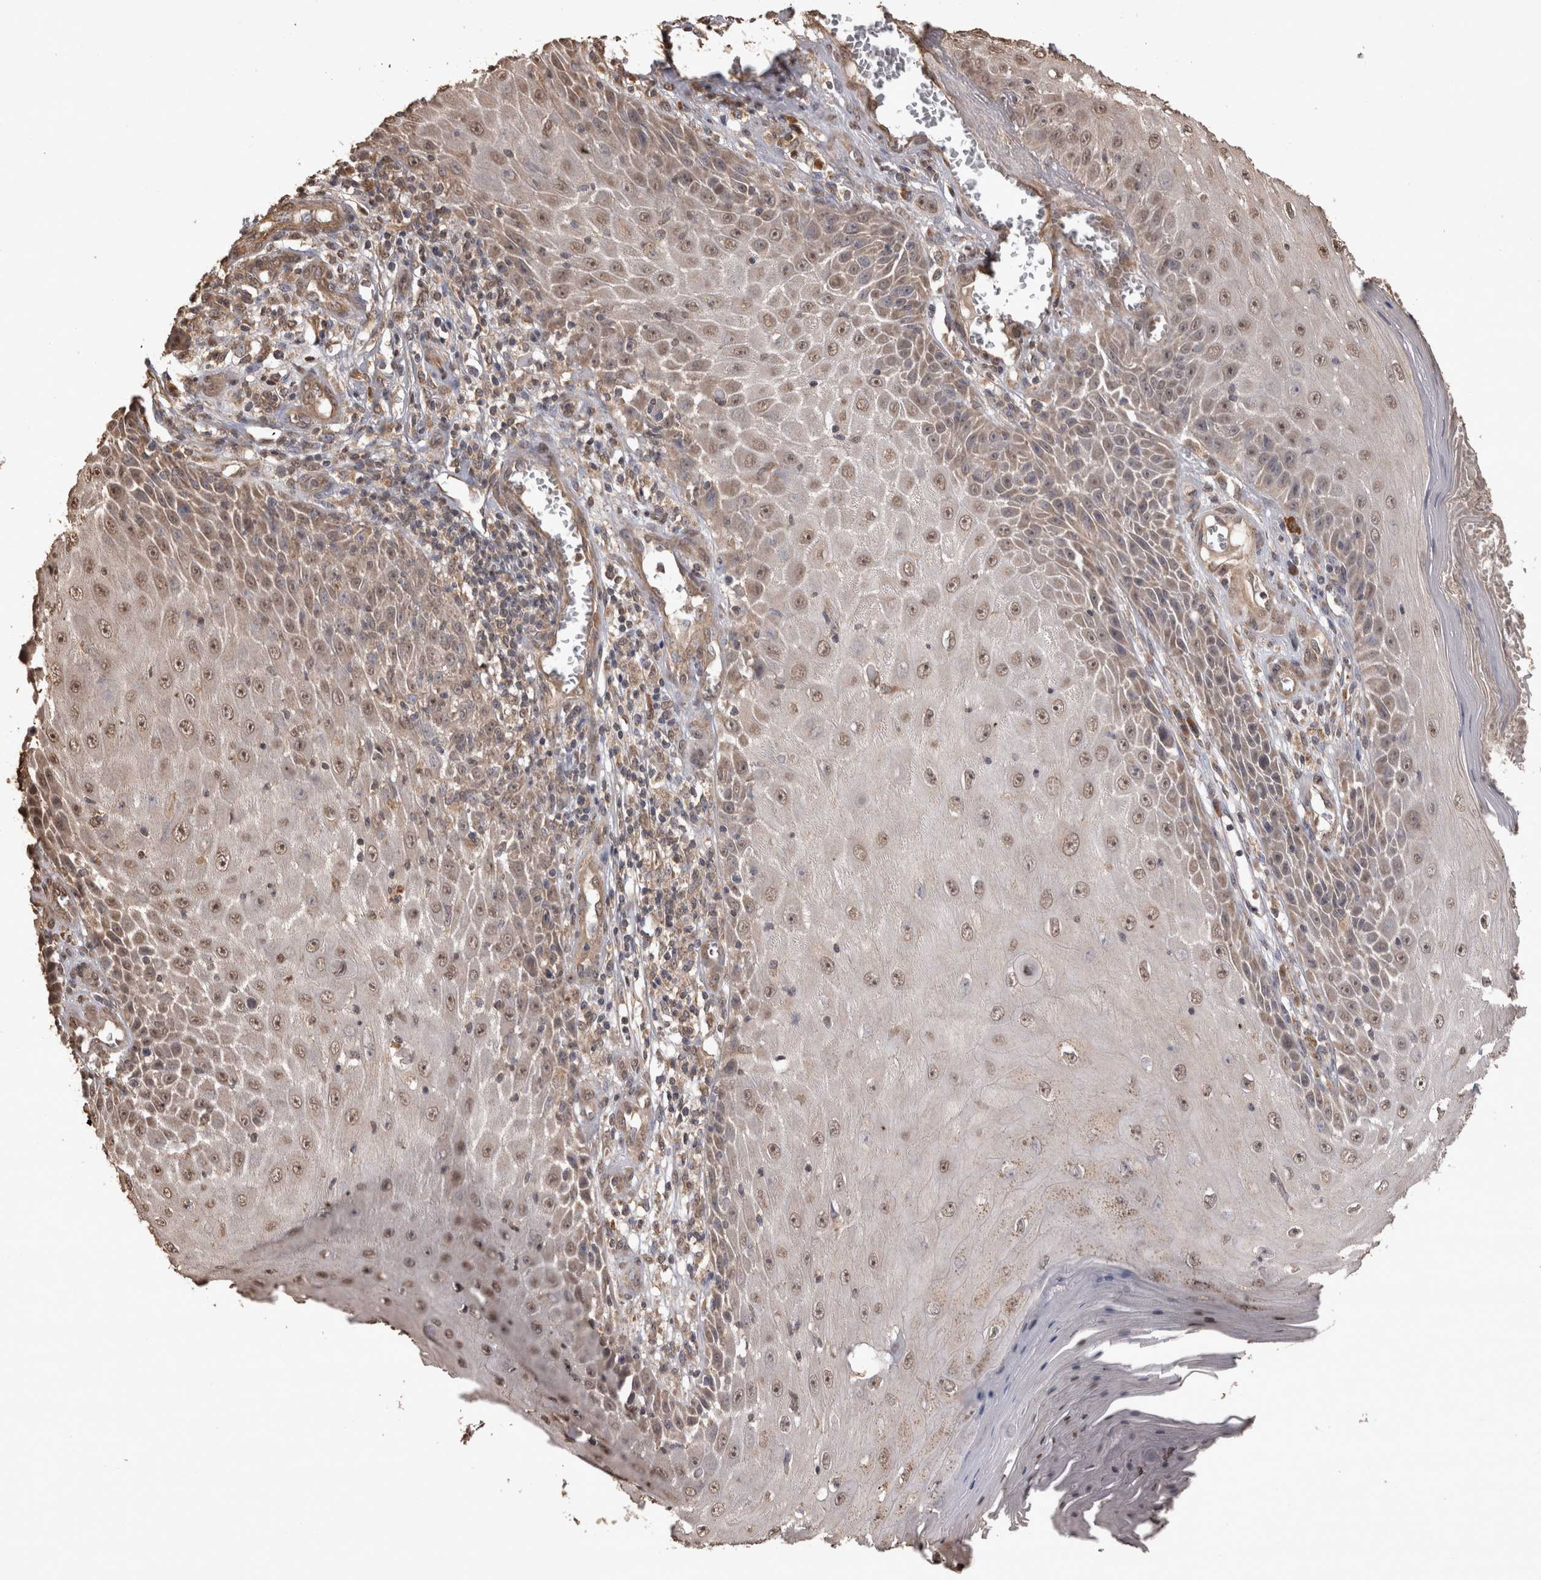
{"staining": {"intensity": "moderate", "quantity": ">75%", "location": "nuclear"}, "tissue": "skin cancer", "cell_type": "Tumor cells", "image_type": "cancer", "snomed": [{"axis": "morphology", "description": "Squamous cell carcinoma, NOS"}, {"axis": "topography", "description": "Skin"}], "caption": "There is medium levels of moderate nuclear staining in tumor cells of skin cancer, as demonstrated by immunohistochemical staining (brown color).", "gene": "SOCS5", "patient": {"sex": "female", "age": 73}}